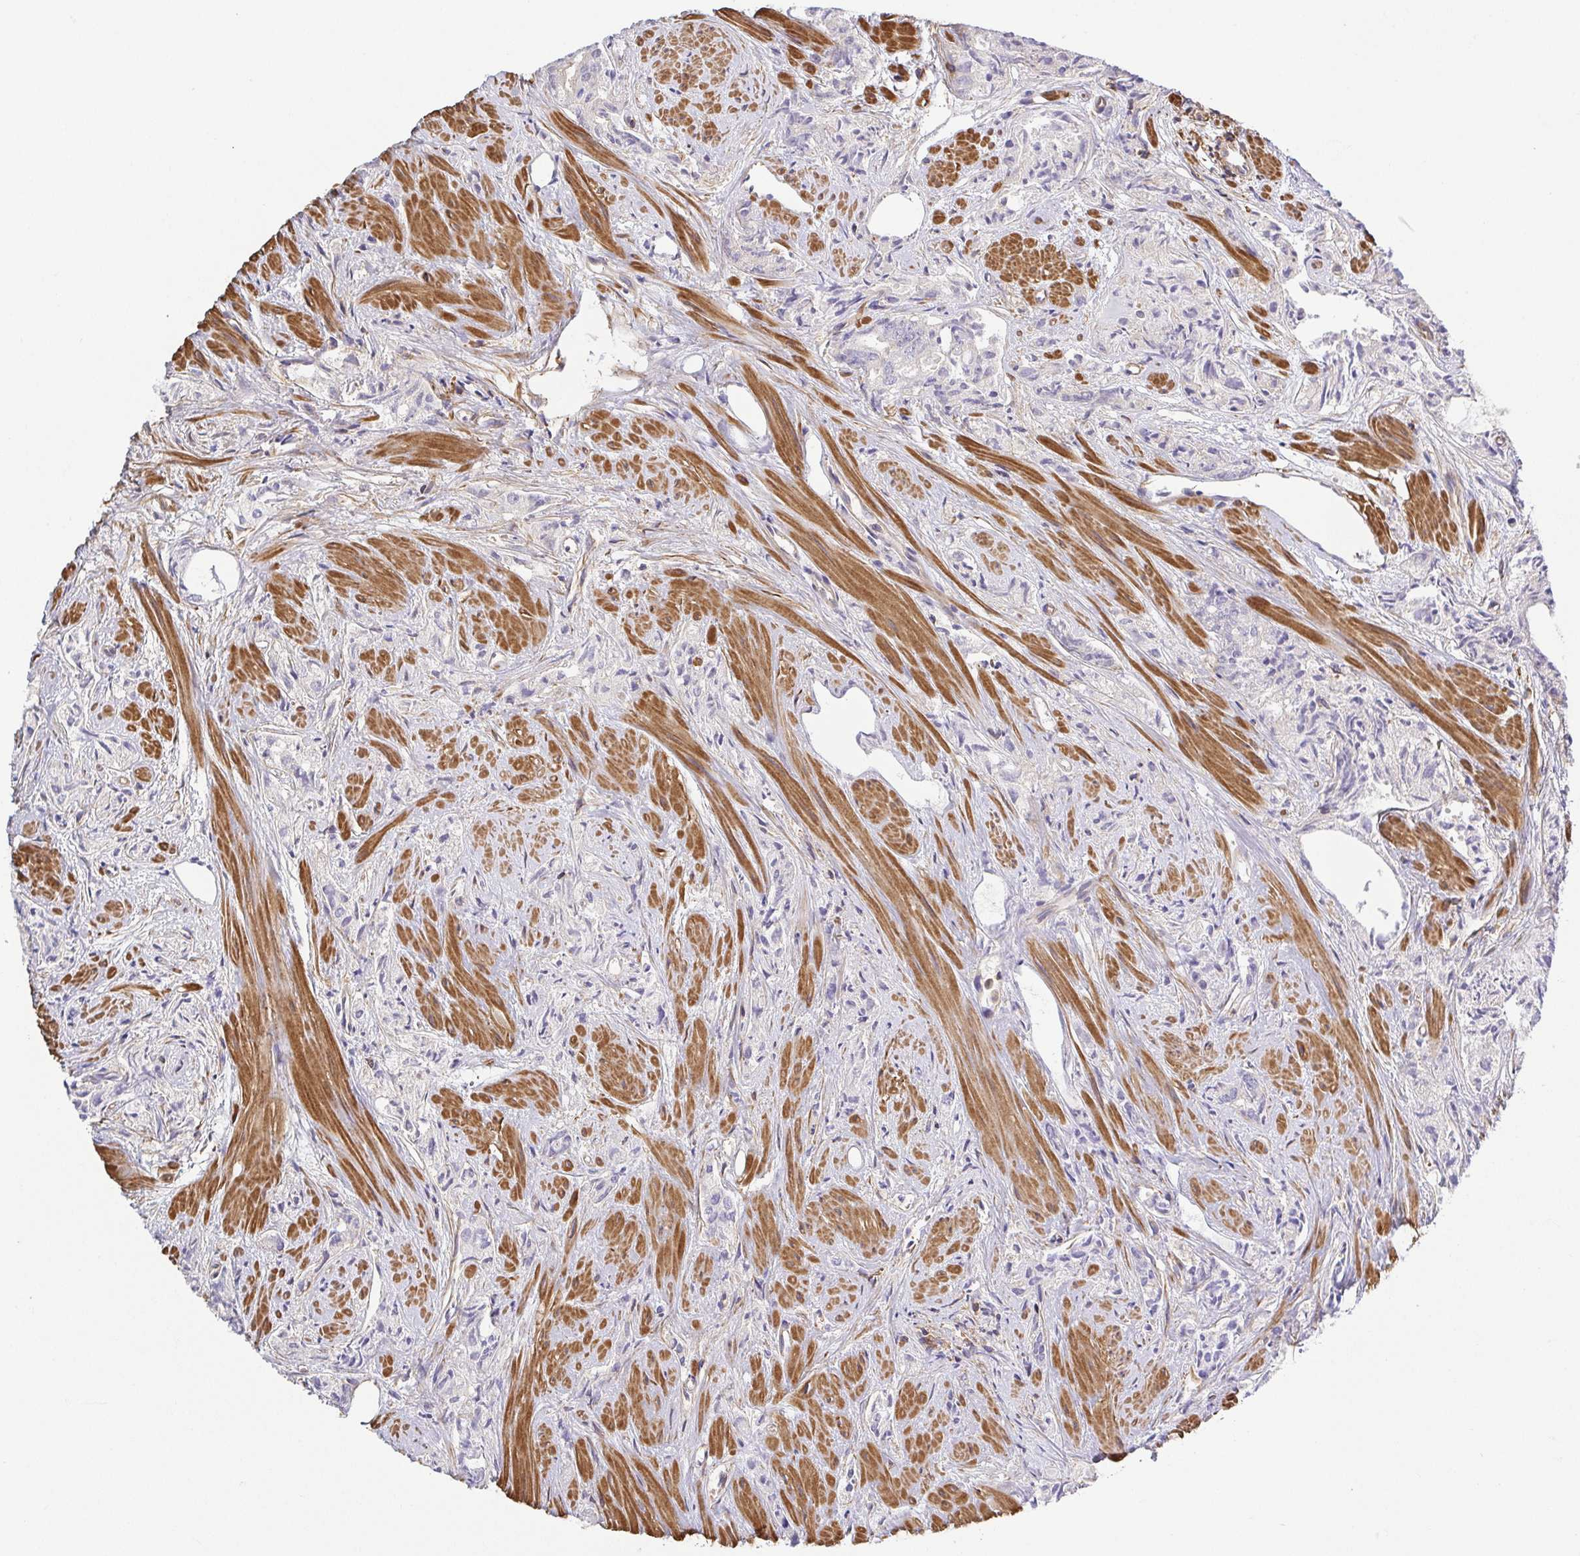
{"staining": {"intensity": "negative", "quantity": "none", "location": "none"}, "tissue": "prostate cancer", "cell_type": "Tumor cells", "image_type": "cancer", "snomed": [{"axis": "morphology", "description": "Adenocarcinoma, High grade"}, {"axis": "topography", "description": "Prostate"}], "caption": "Protein analysis of prostate high-grade adenocarcinoma displays no significant expression in tumor cells.", "gene": "PRR14L", "patient": {"sex": "male", "age": 58}}